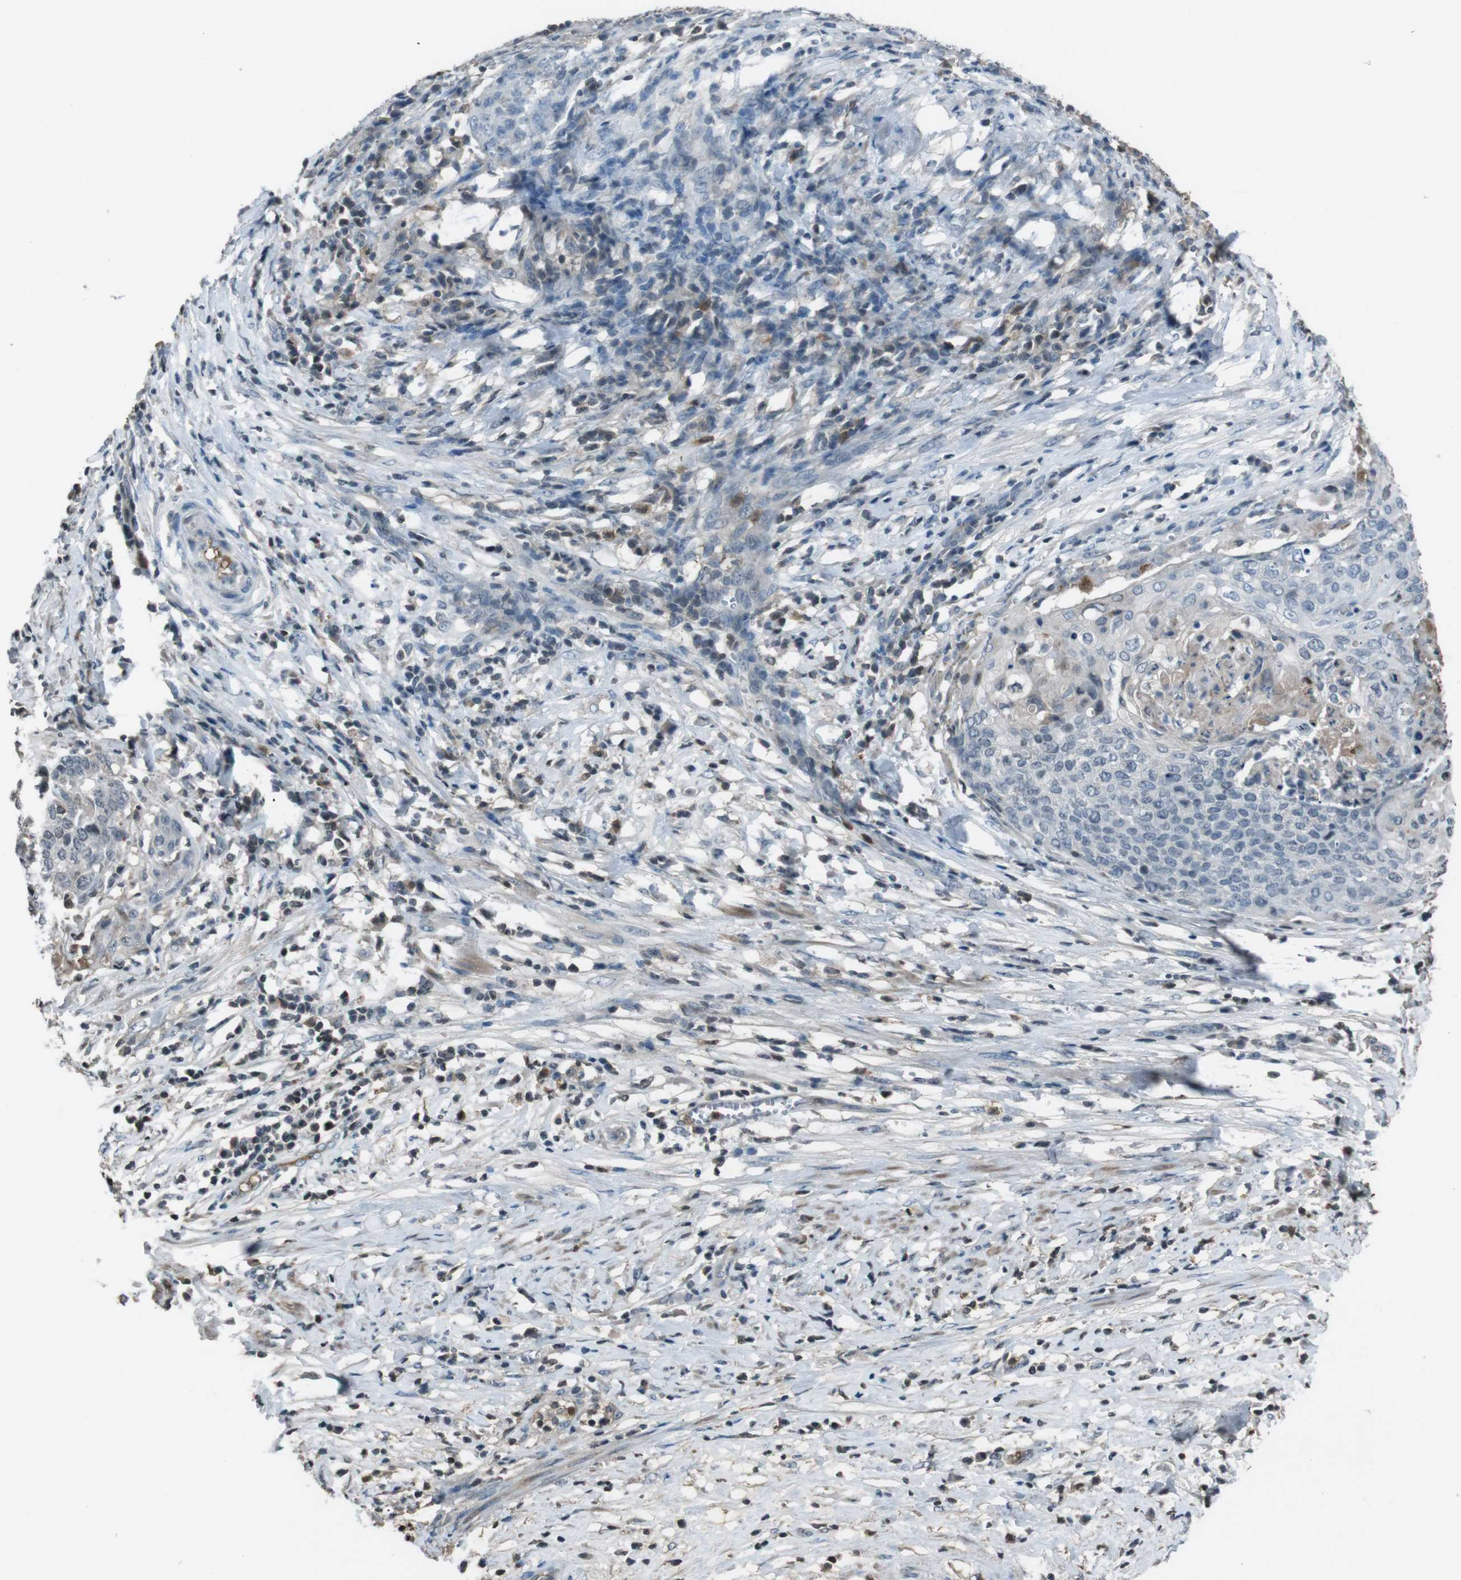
{"staining": {"intensity": "negative", "quantity": "none", "location": "none"}, "tissue": "cervical cancer", "cell_type": "Tumor cells", "image_type": "cancer", "snomed": [{"axis": "morphology", "description": "Squamous cell carcinoma, NOS"}, {"axis": "topography", "description": "Cervix"}], "caption": "There is no significant expression in tumor cells of cervical squamous cell carcinoma.", "gene": "UGT1A6", "patient": {"sex": "female", "age": 39}}